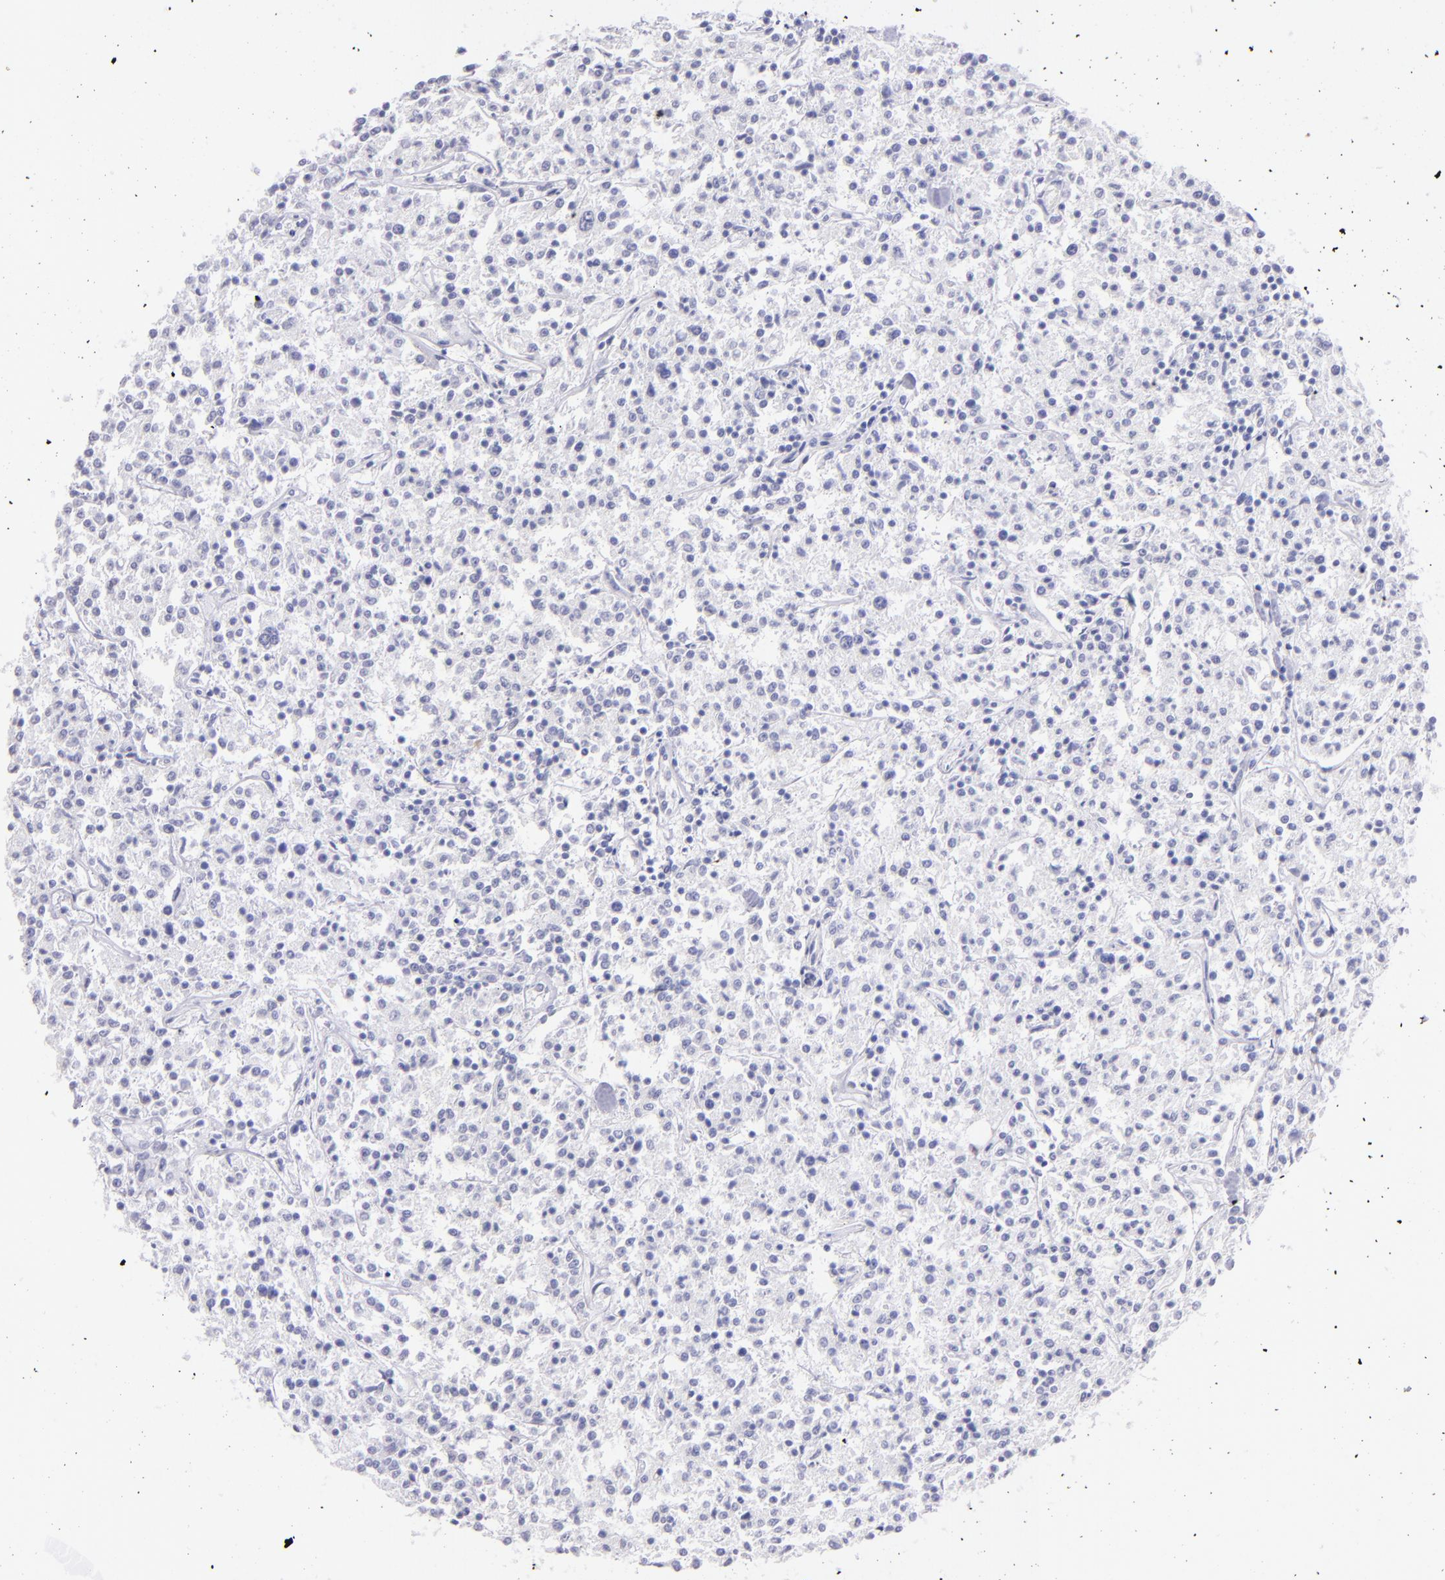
{"staining": {"intensity": "negative", "quantity": "none", "location": "none"}, "tissue": "lymphoma", "cell_type": "Tumor cells", "image_type": "cancer", "snomed": [{"axis": "morphology", "description": "Malignant lymphoma, non-Hodgkin's type, Low grade"}, {"axis": "topography", "description": "Small intestine"}], "caption": "A histopathology image of lymphoma stained for a protein demonstrates no brown staining in tumor cells.", "gene": "SH2D4A", "patient": {"sex": "female", "age": 59}}